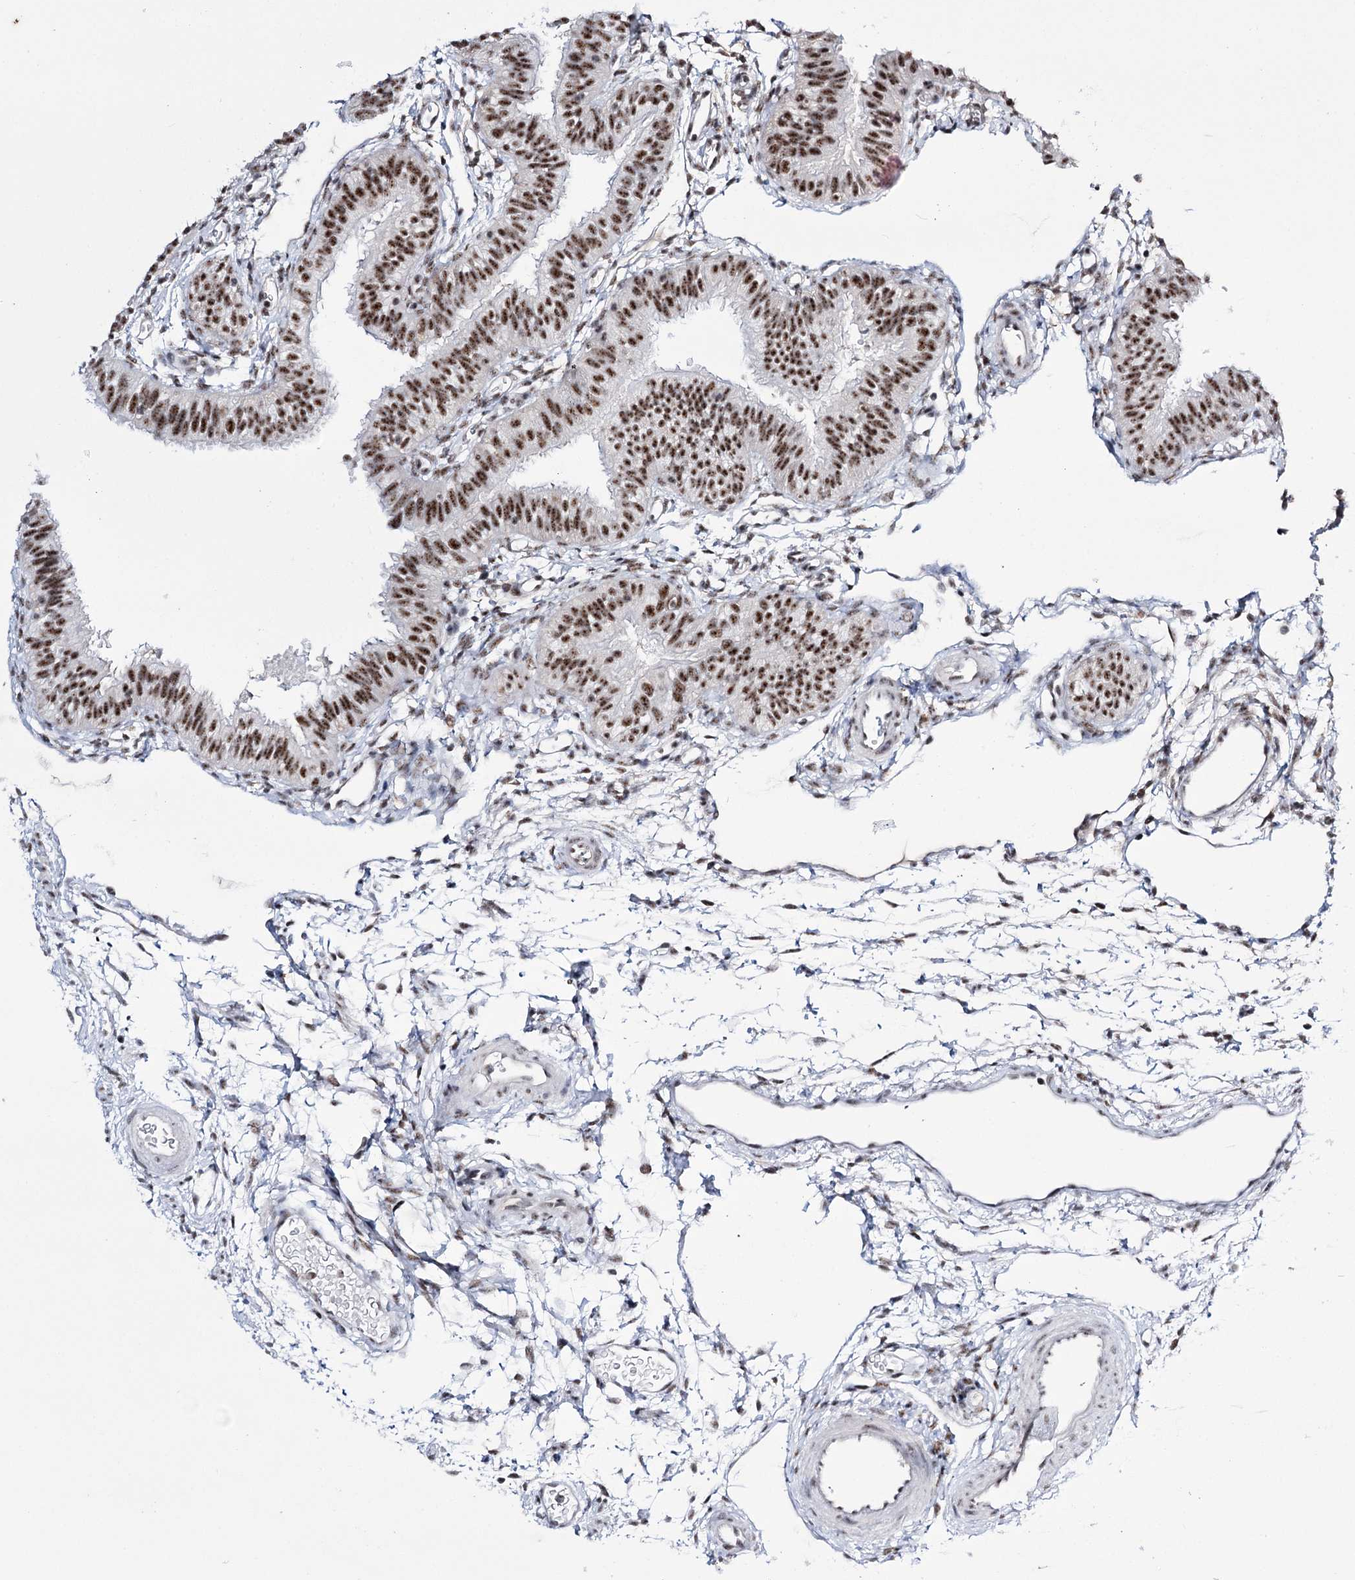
{"staining": {"intensity": "moderate", "quantity": ">75%", "location": "nuclear"}, "tissue": "fallopian tube", "cell_type": "Glandular cells", "image_type": "normal", "snomed": [{"axis": "morphology", "description": "Normal tissue, NOS"}, {"axis": "topography", "description": "Fallopian tube"}], "caption": "A micrograph showing moderate nuclear positivity in about >75% of glandular cells in benign fallopian tube, as visualized by brown immunohistochemical staining.", "gene": "PRPF40A", "patient": {"sex": "female", "age": 35}}